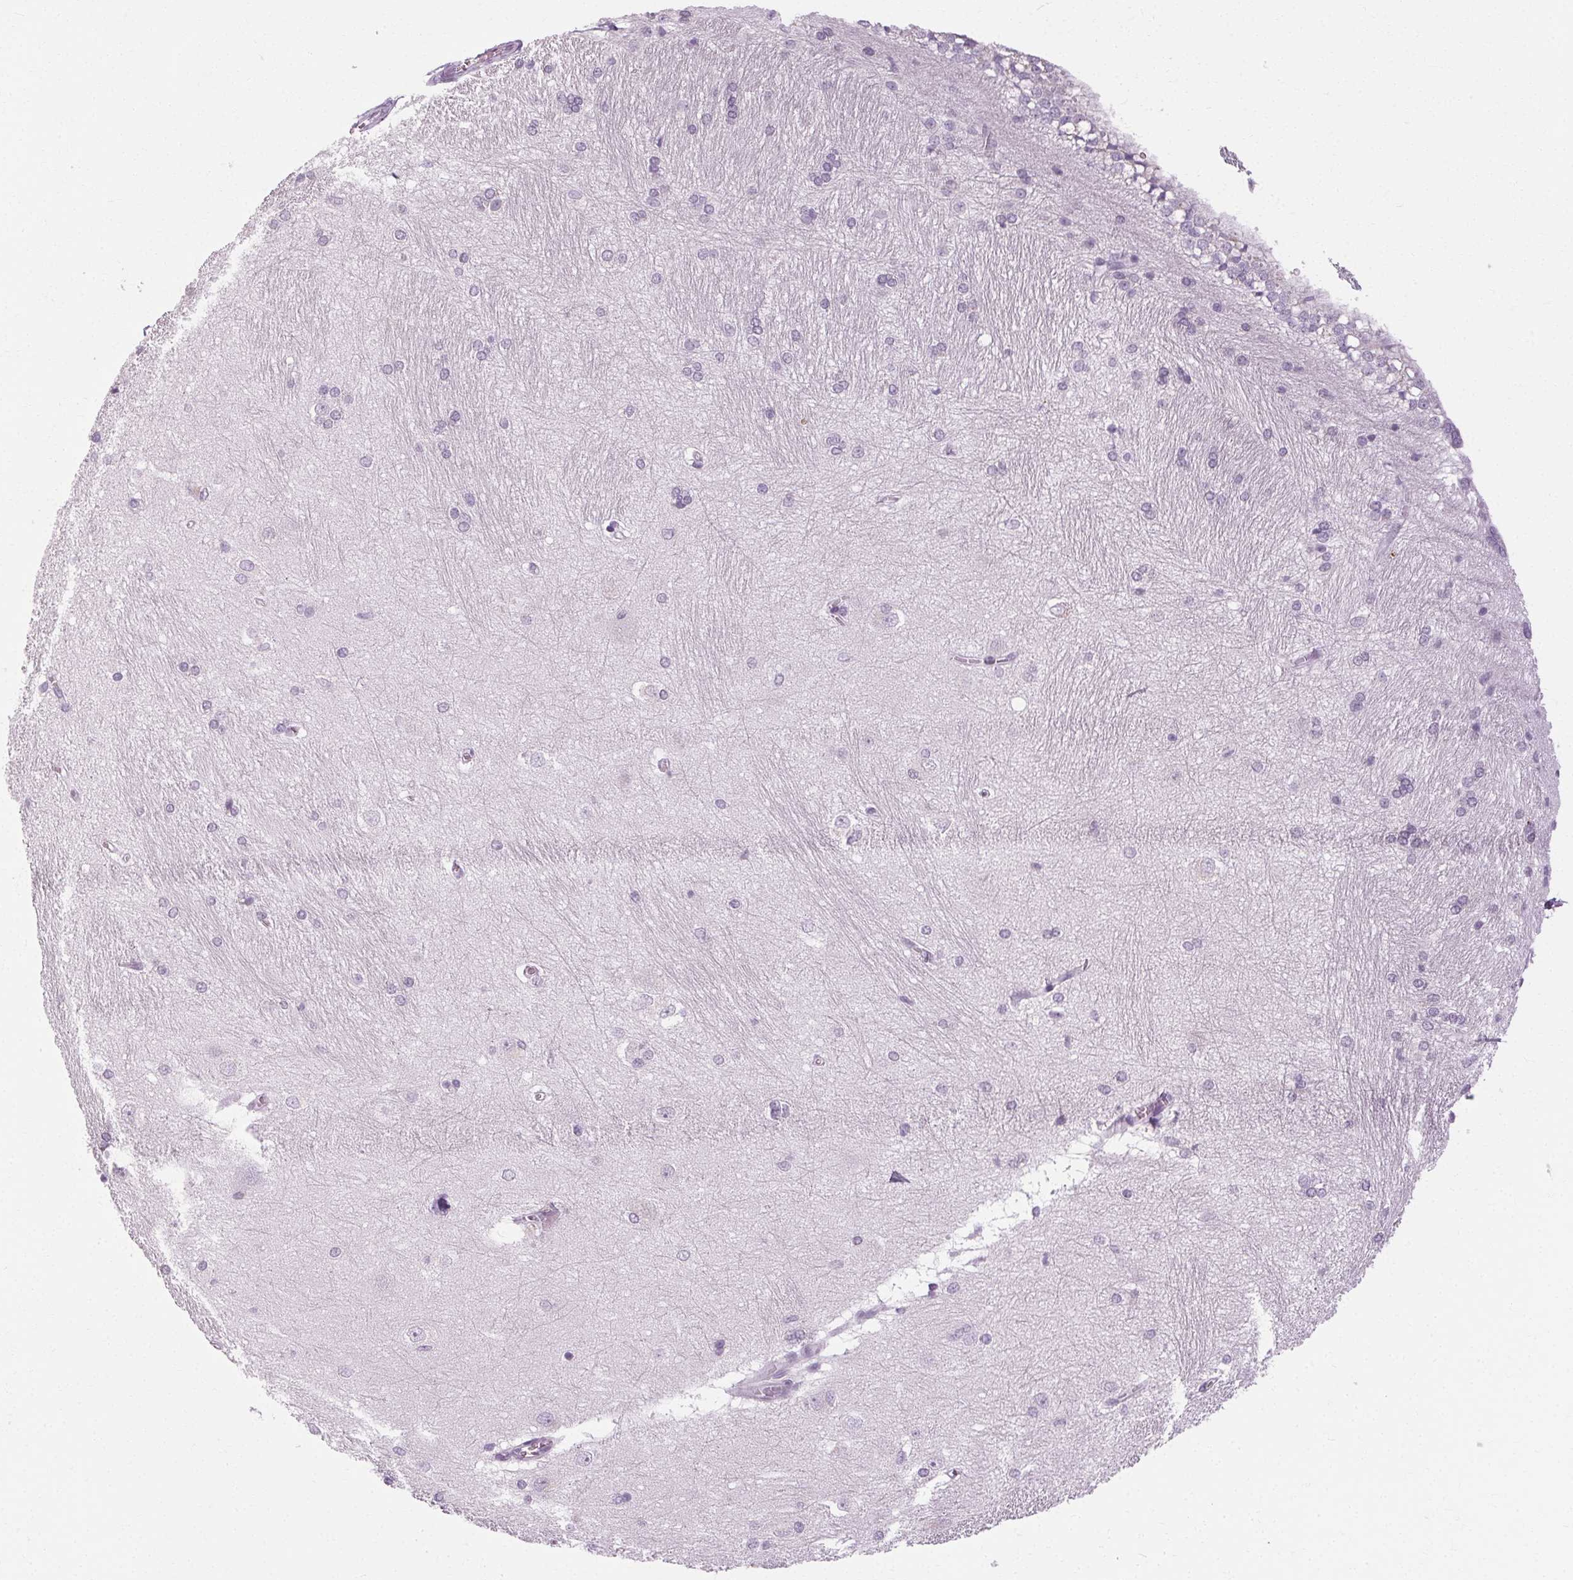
{"staining": {"intensity": "negative", "quantity": "none", "location": "none"}, "tissue": "hippocampus", "cell_type": "Glial cells", "image_type": "normal", "snomed": [{"axis": "morphology", "description": "Normal tissue, NOS"}, {"axis": "topography", "description": "Cerebral cortex"}, {"axis": "topography", "description": "Hippocampus"}], "caption": "DAB (3,3'-diaminobenzidine) immunohistochemical staining of unremarkable hippocampus demonstrates no significant staining in glial cells.", "gene": "POMC", "patient": {"sex": "female", "age": 19}}